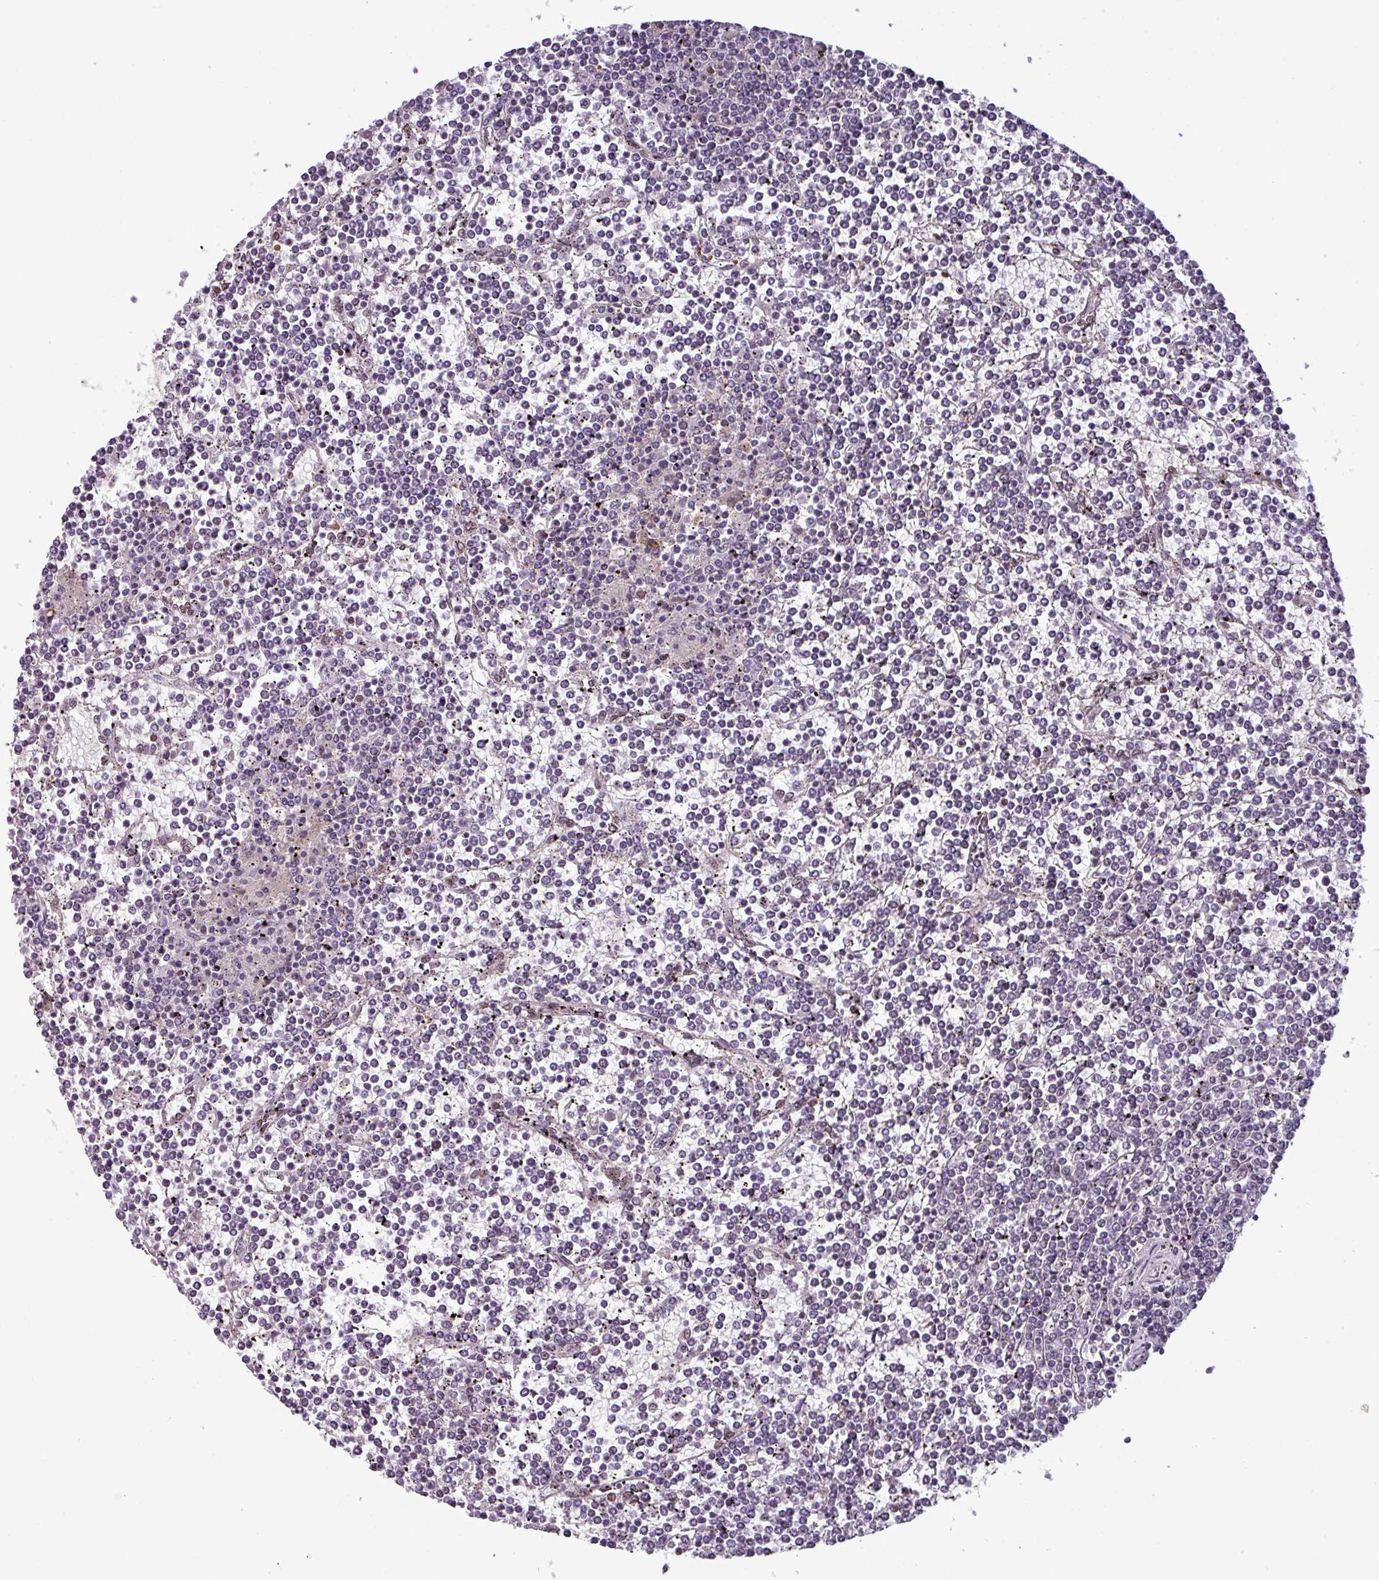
{"staining": {"intensity": "negative", "quantity": "none", "location": "none"}, "tissue": "lymphoma", "cell_type": "Tumor cells", "image_type": "cancer", "snomed": [{"axis": "morphology", "description": "Malignant lymphoma, non-Hodgkin's type, Low grade"}, {"axis": "topography", "description": "Spleen"}], "caption": "There is no significant staining in tumor cells of lymphoma. The staining was performed using DAB (3,3'-diaminobenzidine) to visualize the protein expression in brown, while the nuclei were stained in blue with hematoxylin (Magnification: 20x).", "gene": "IRF2BPL", "patient": {"sex": "female", "age": 19}}